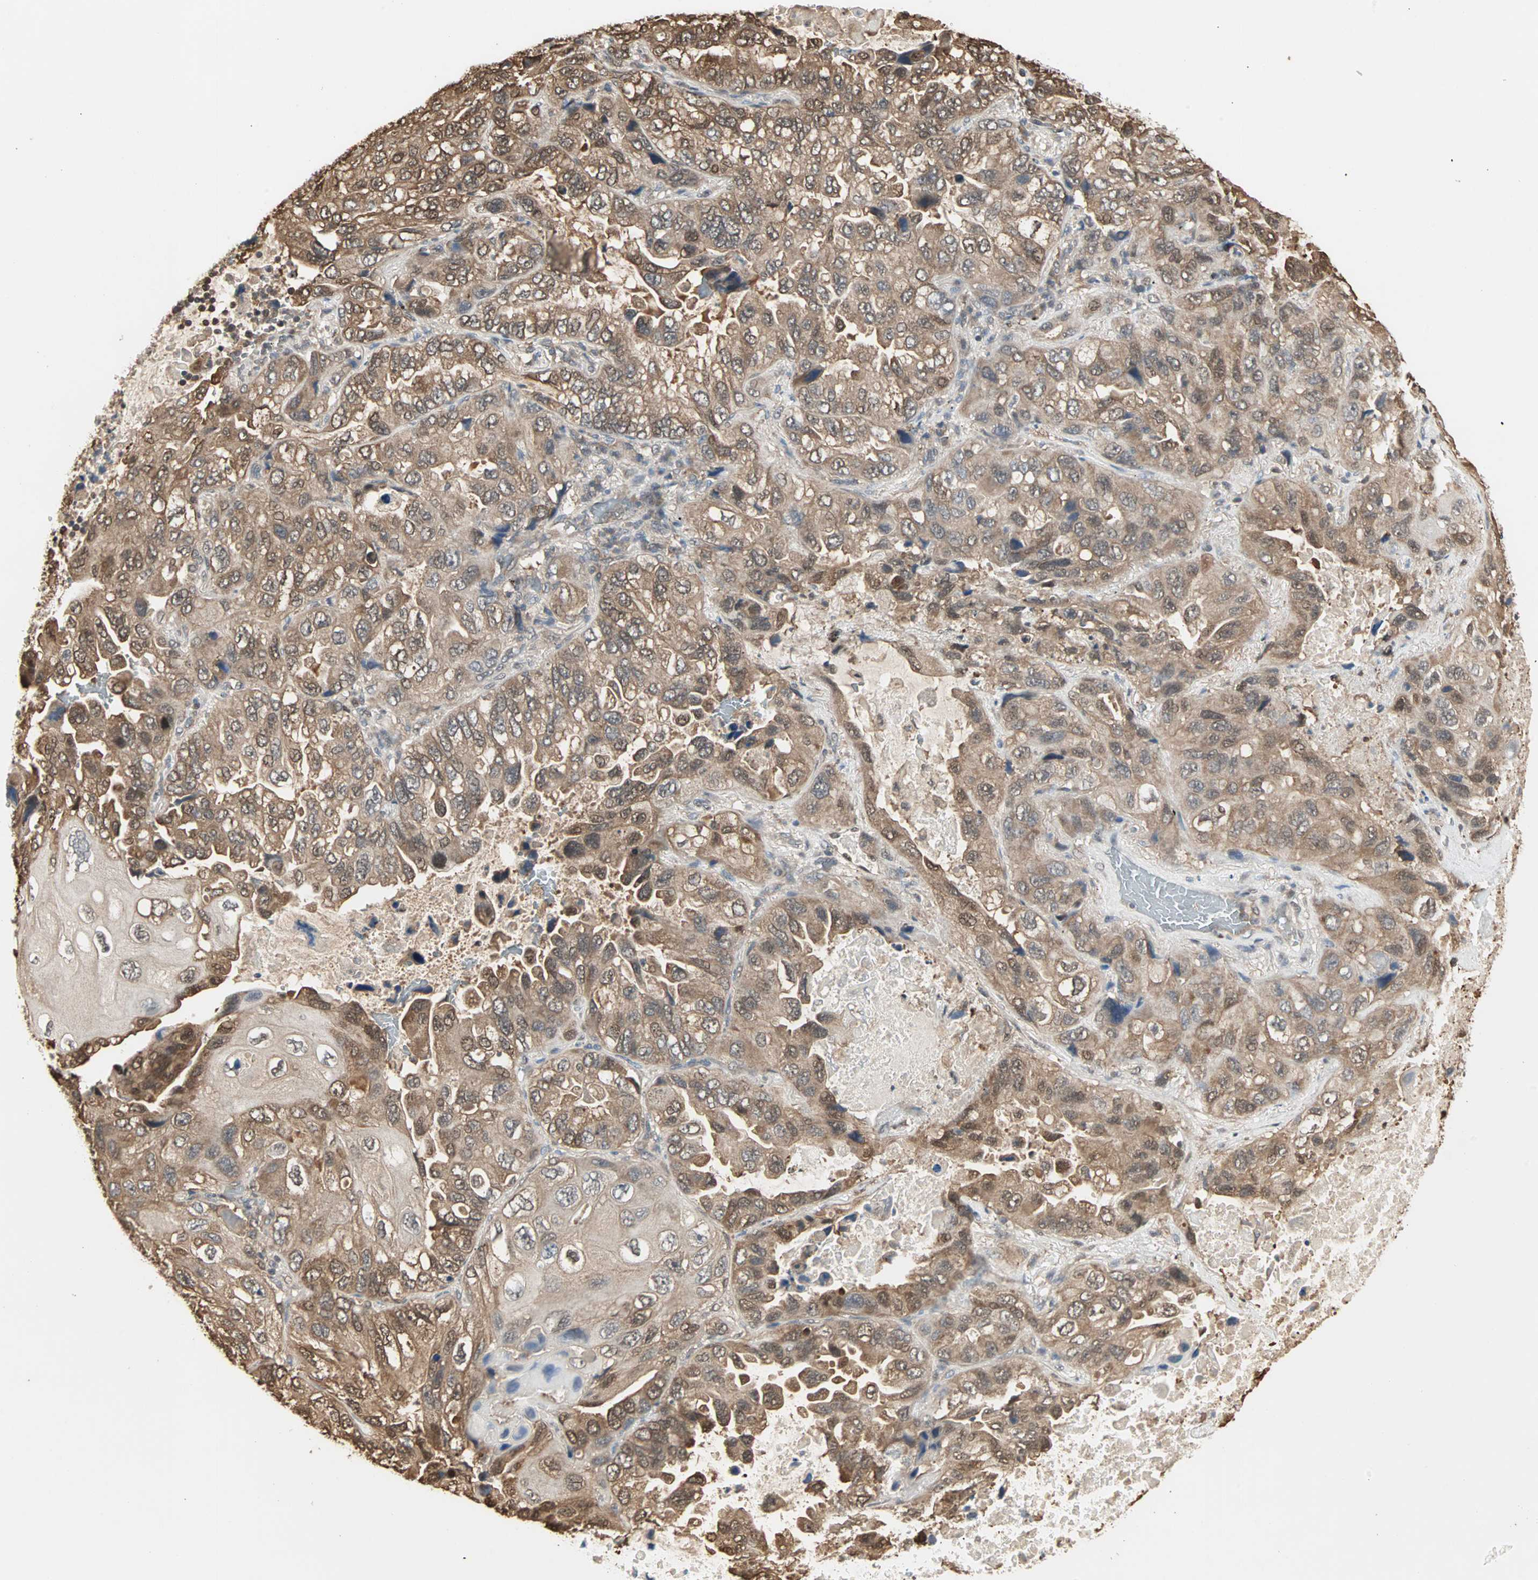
{"staining": {"intensity": "moderate", "quantity": ">75%", "location": "cytoplasmic/membranous,nuclear"}, "tissue": "lung cancer", "cell_type": "Tumor cells", "image_type": "cancer", "snomed": [{"axis": "morphology", "description": "Squamous cell carcinoma, NOS"}, {"axis": "topography", "description": "Lung"}], "caption": "Tumor cells show medium levels of moderate cytoplasmic/membranous and nuclear positivity in about >75% of cells in lung cancer (squamous cell carcinoma).", "gene": "DRG2", "patient": {"sex": "female", "age": 73}}